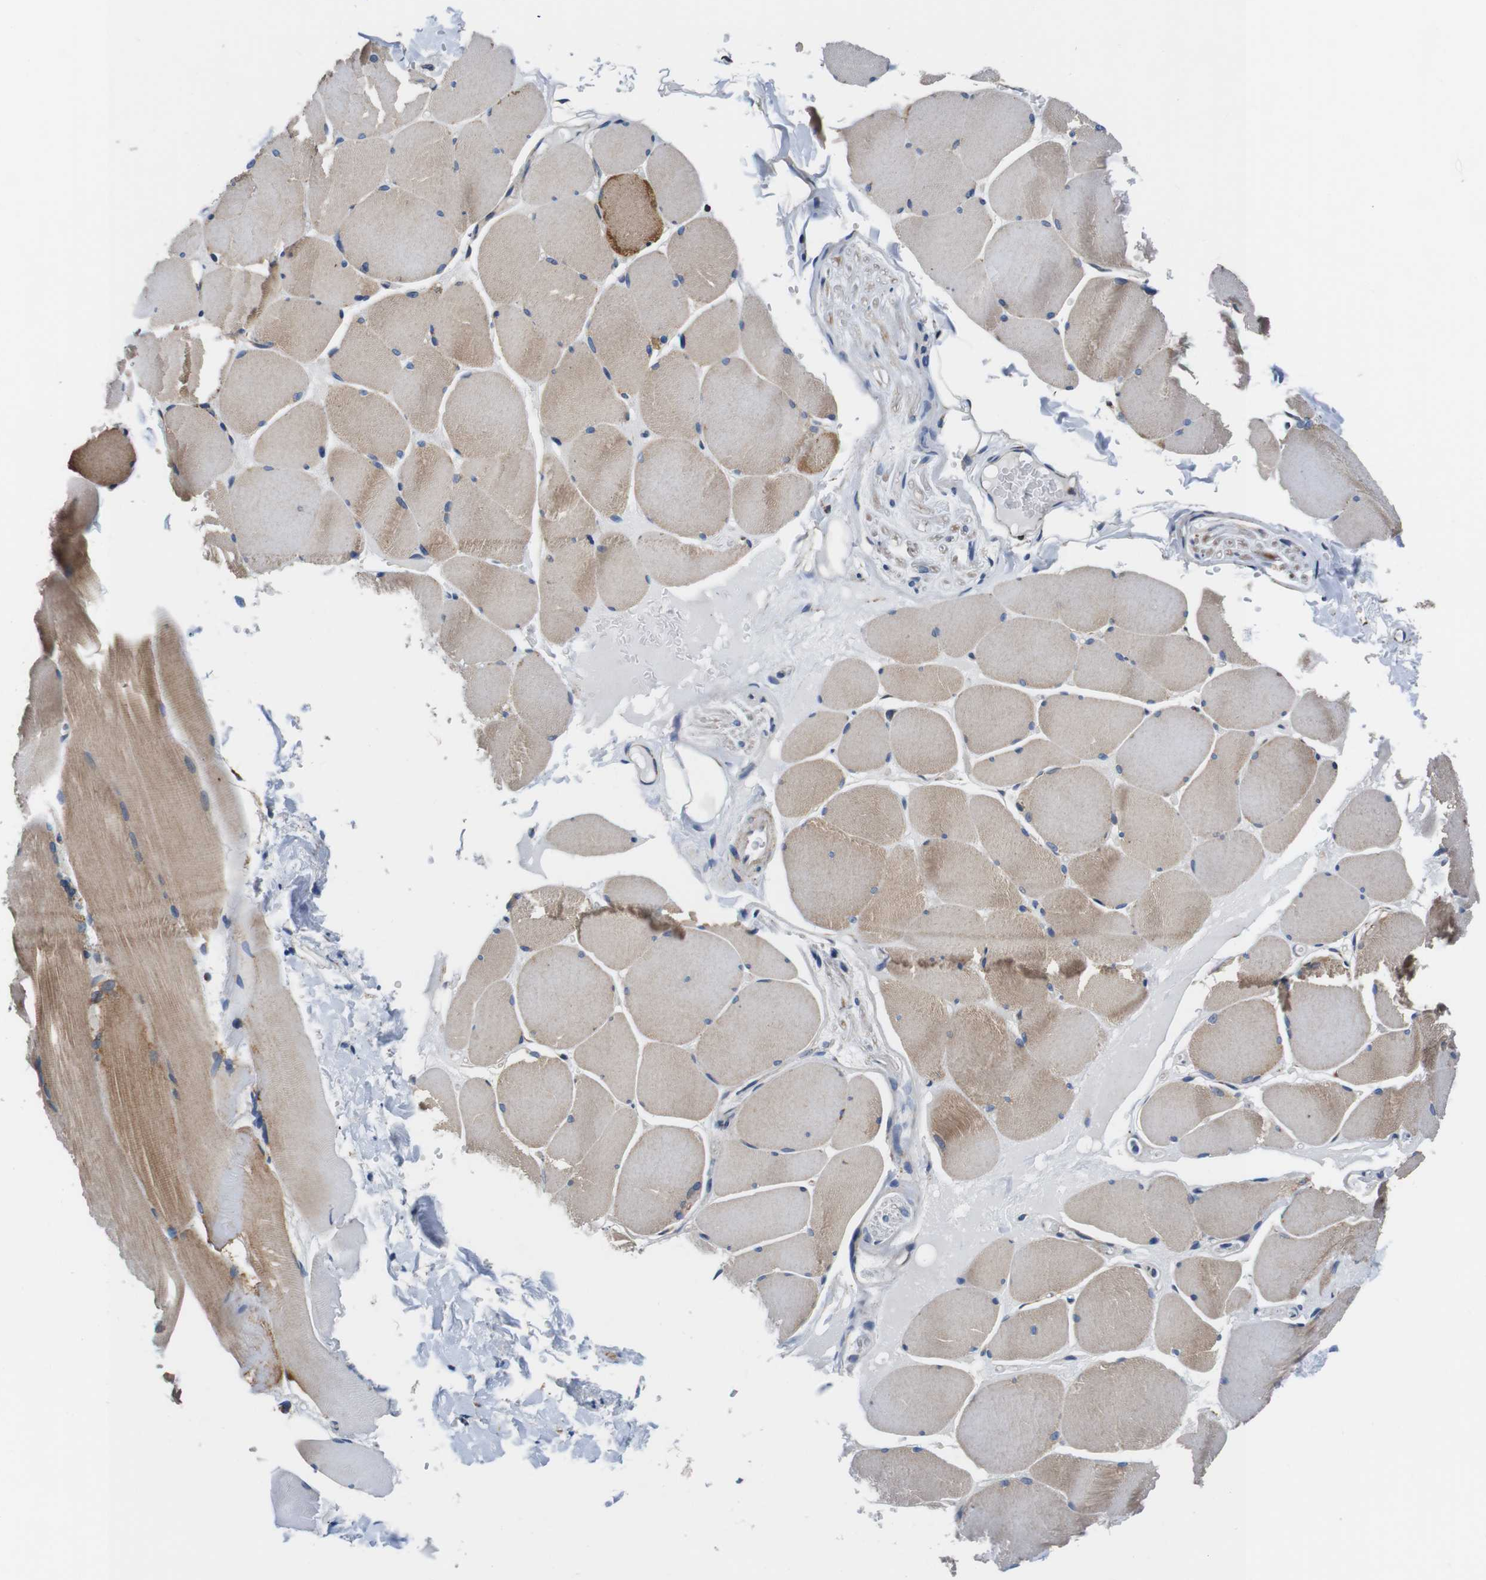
{"staining": {"intensity": "moderate", "quantity": ">75%", "location": "cytoplasmic/membranous"}, "tissue": "skeletal muscle", "cell_type": "Myocytes", "image_type": "normal", "snomed": [{"axis": "morphology", "description": "Normal tissue, NOS"}, {"axis": "topography", "description": "Skin"}, {"axis": "topography", "description": "Skeletal muscle"}], "caption": "Approximately >75% of myocytes in unremarkable skeletal muscle display moderate cytoplasmic/membranous protein staining as visualized by brown immunohistochemical staining.", "gene": "LRP4", "patient": {"sex": "male", "age": 83}}